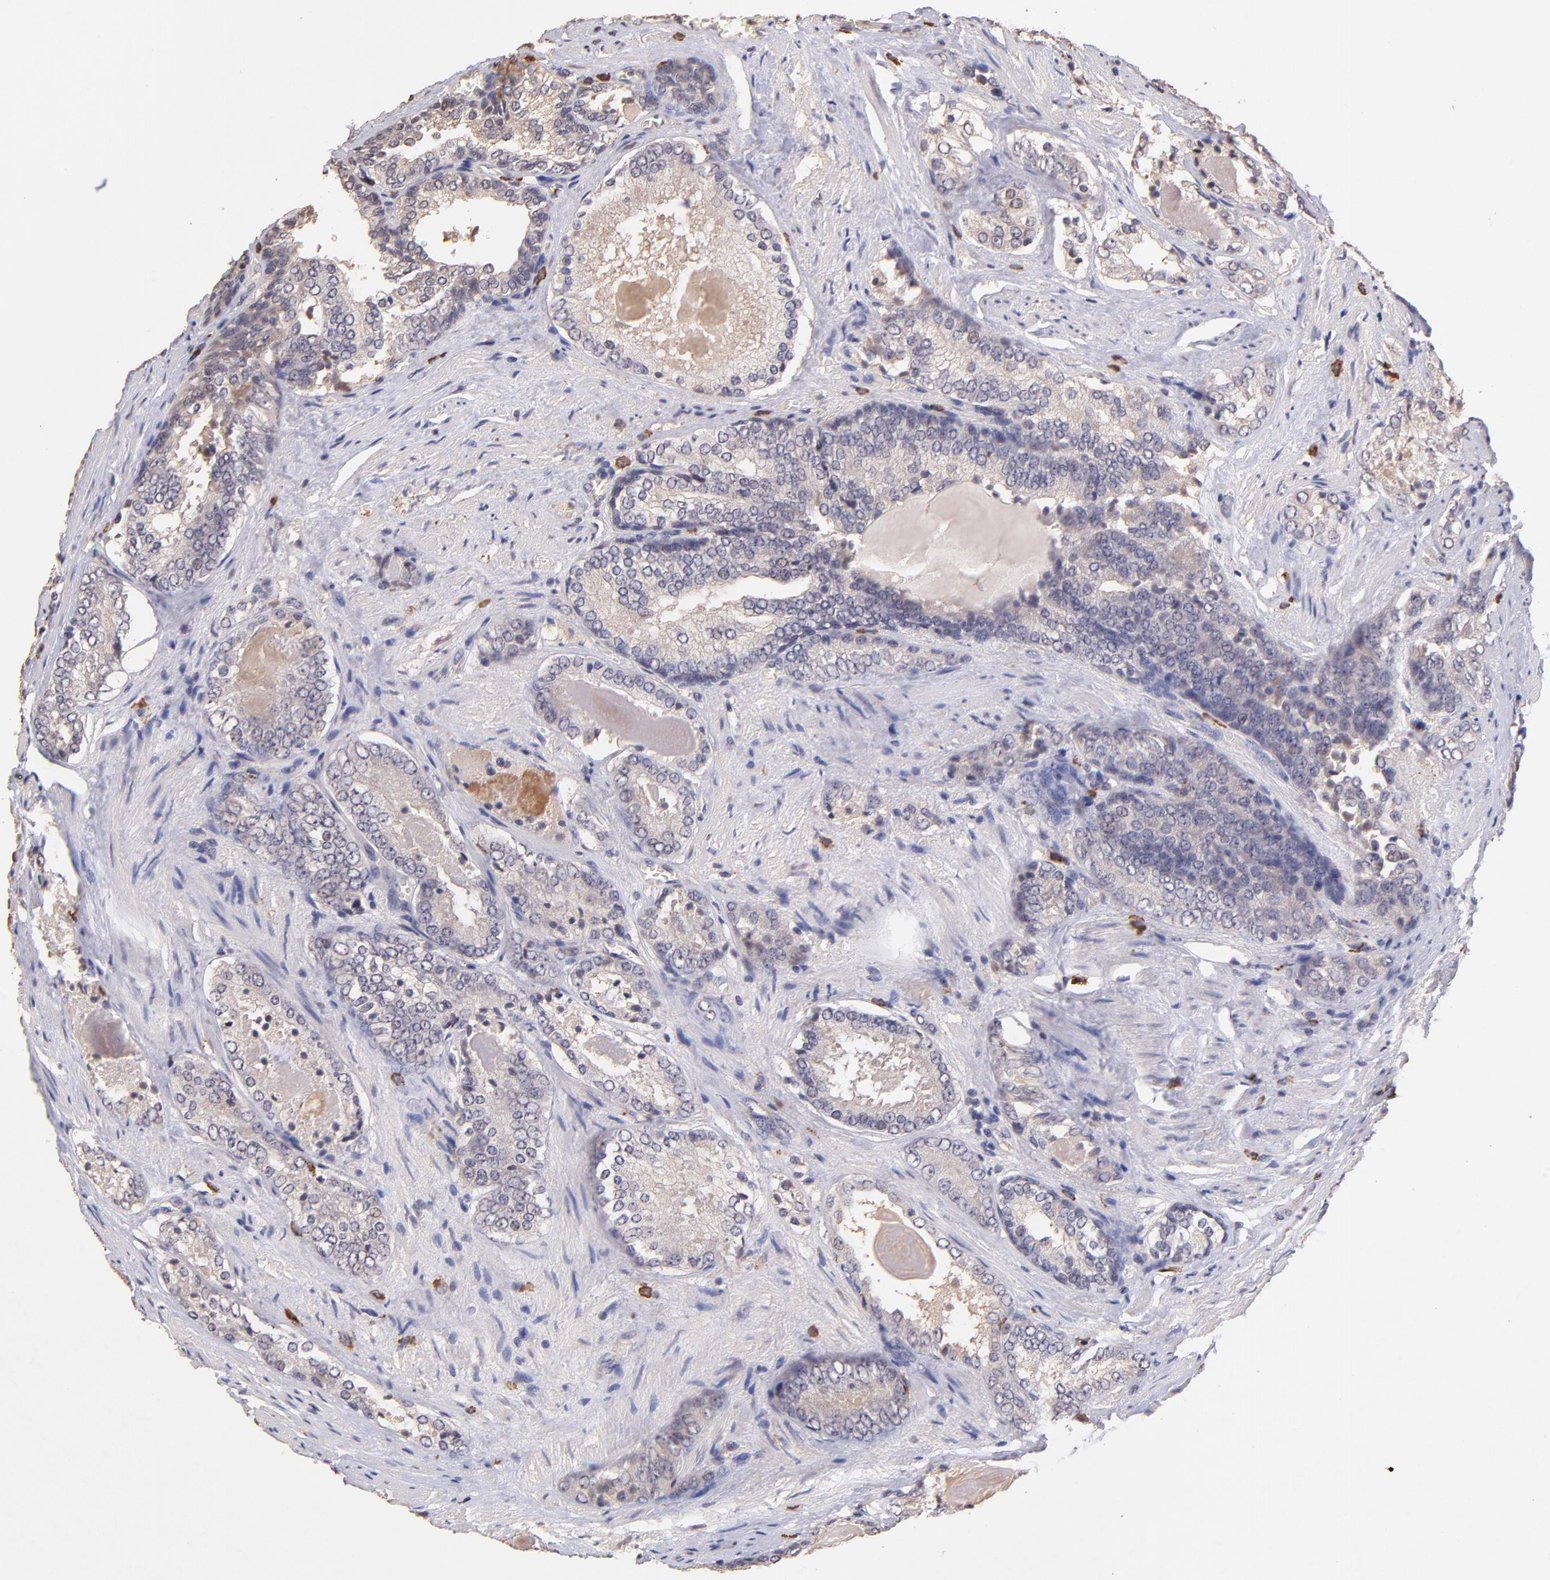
{"staining": {"intensity": "negative", "quantity": "none", "location": "none"}, "tissue": "prostate cancer", "cell_type": "Tumor cells", "image_type": "cancer", "snomed": [{"axis": "morphology", "description": "Adenocarcinoma, Medium grade"}, {"axis": "topography", "description": "Prostate"}], "caption": "Tumor cells are negative for brown protein staining in prostate cancer.", "gene": "RNASEL", "patient": {"sex": "male", "age": 60}}